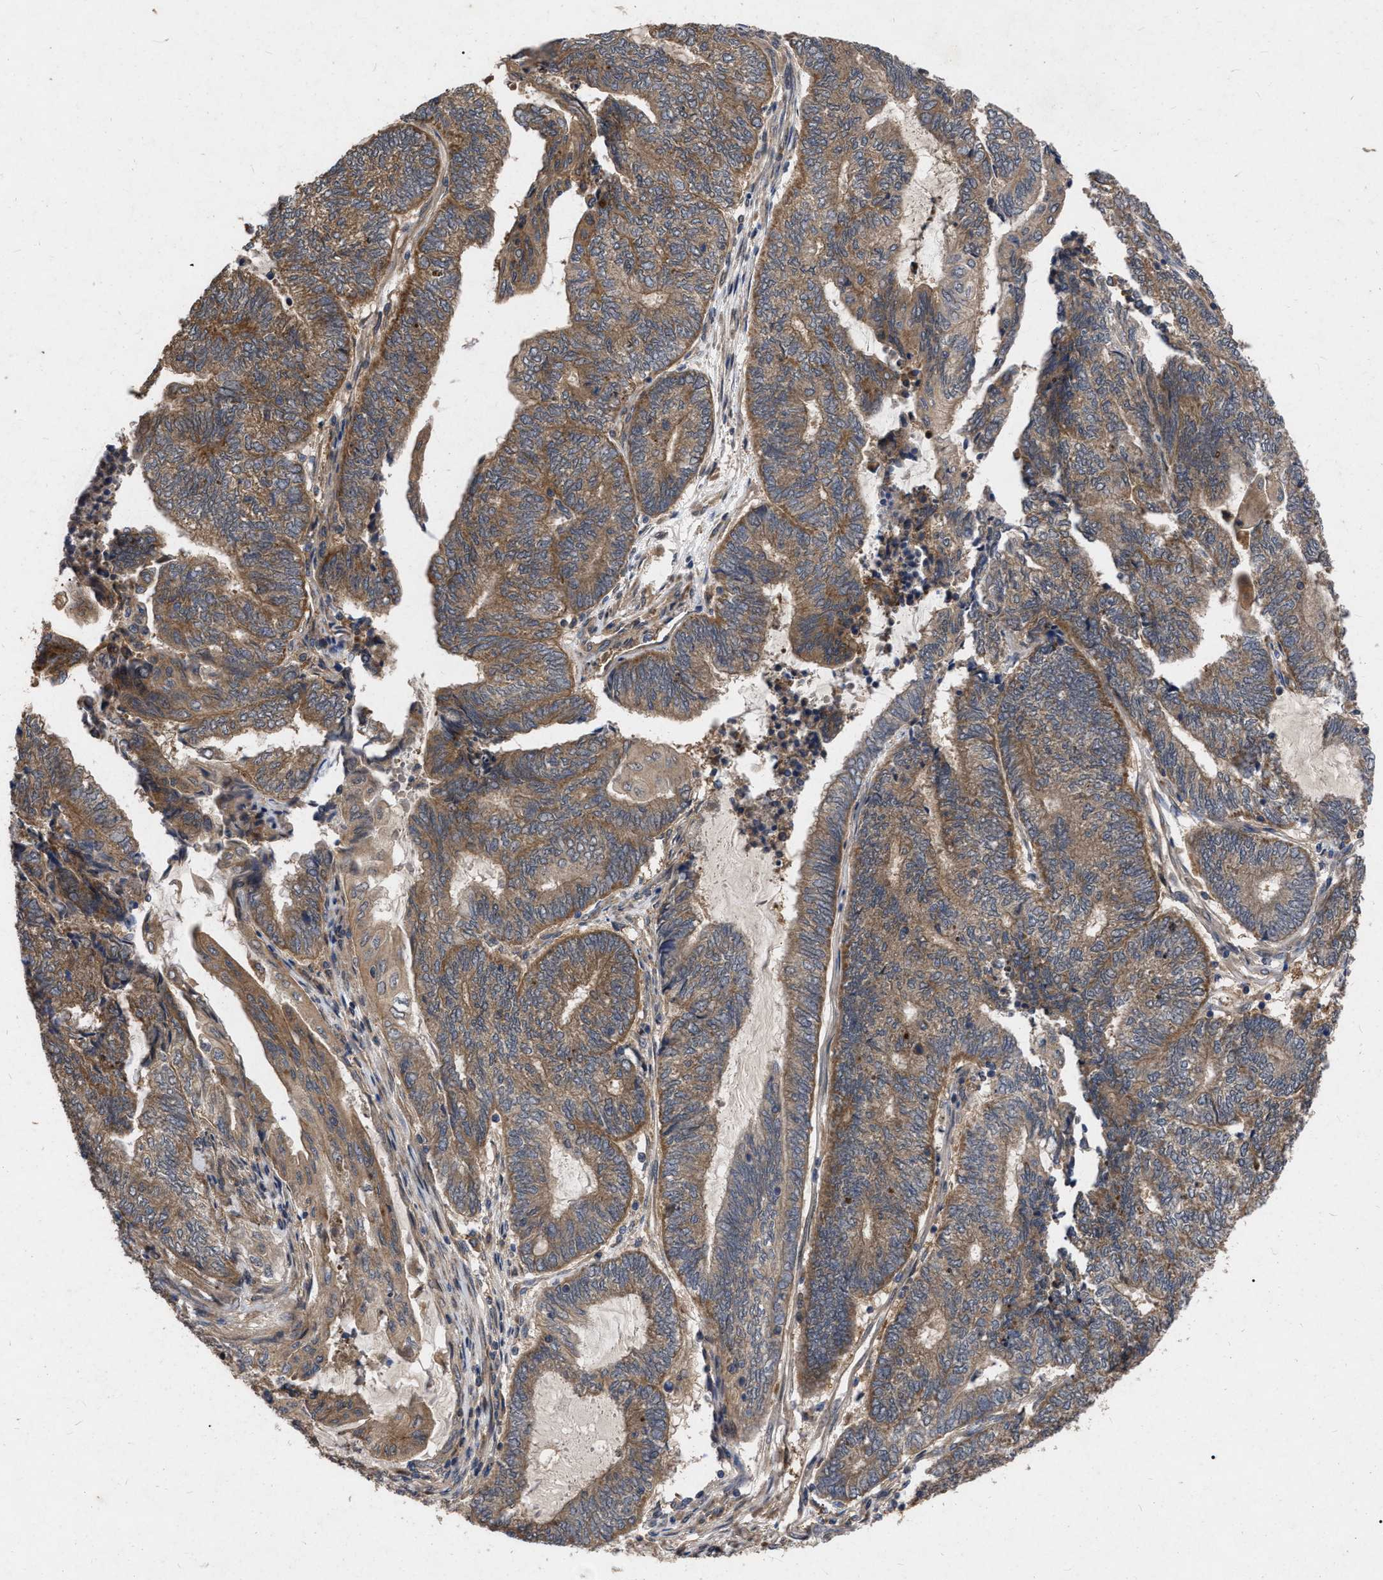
{"staining": {"intensity": "moderate", "quantity": ">75%", "location": "cytoplasmic/membranous"}, "tissue": "endometrial cancer", "cell_type": "Tumor cells", "image_type": "cancer", "snomed": [{"axis": "morphology", "description": "Adenocarcinoma, NOS"}, {"axis": "topography", "description": "Uterus"}, {"axis": "topography", "description": "Endometrium"}], "caption": "This is a micrograph of immunohistochemistry (IHC) staining of endometrial adenocarcinoma, which shows moderate positivity in the cytoplasmic/membranous of tumor cells.", "gene": "CDKN2C", "patient": {"sex": "female", "age": 70}}